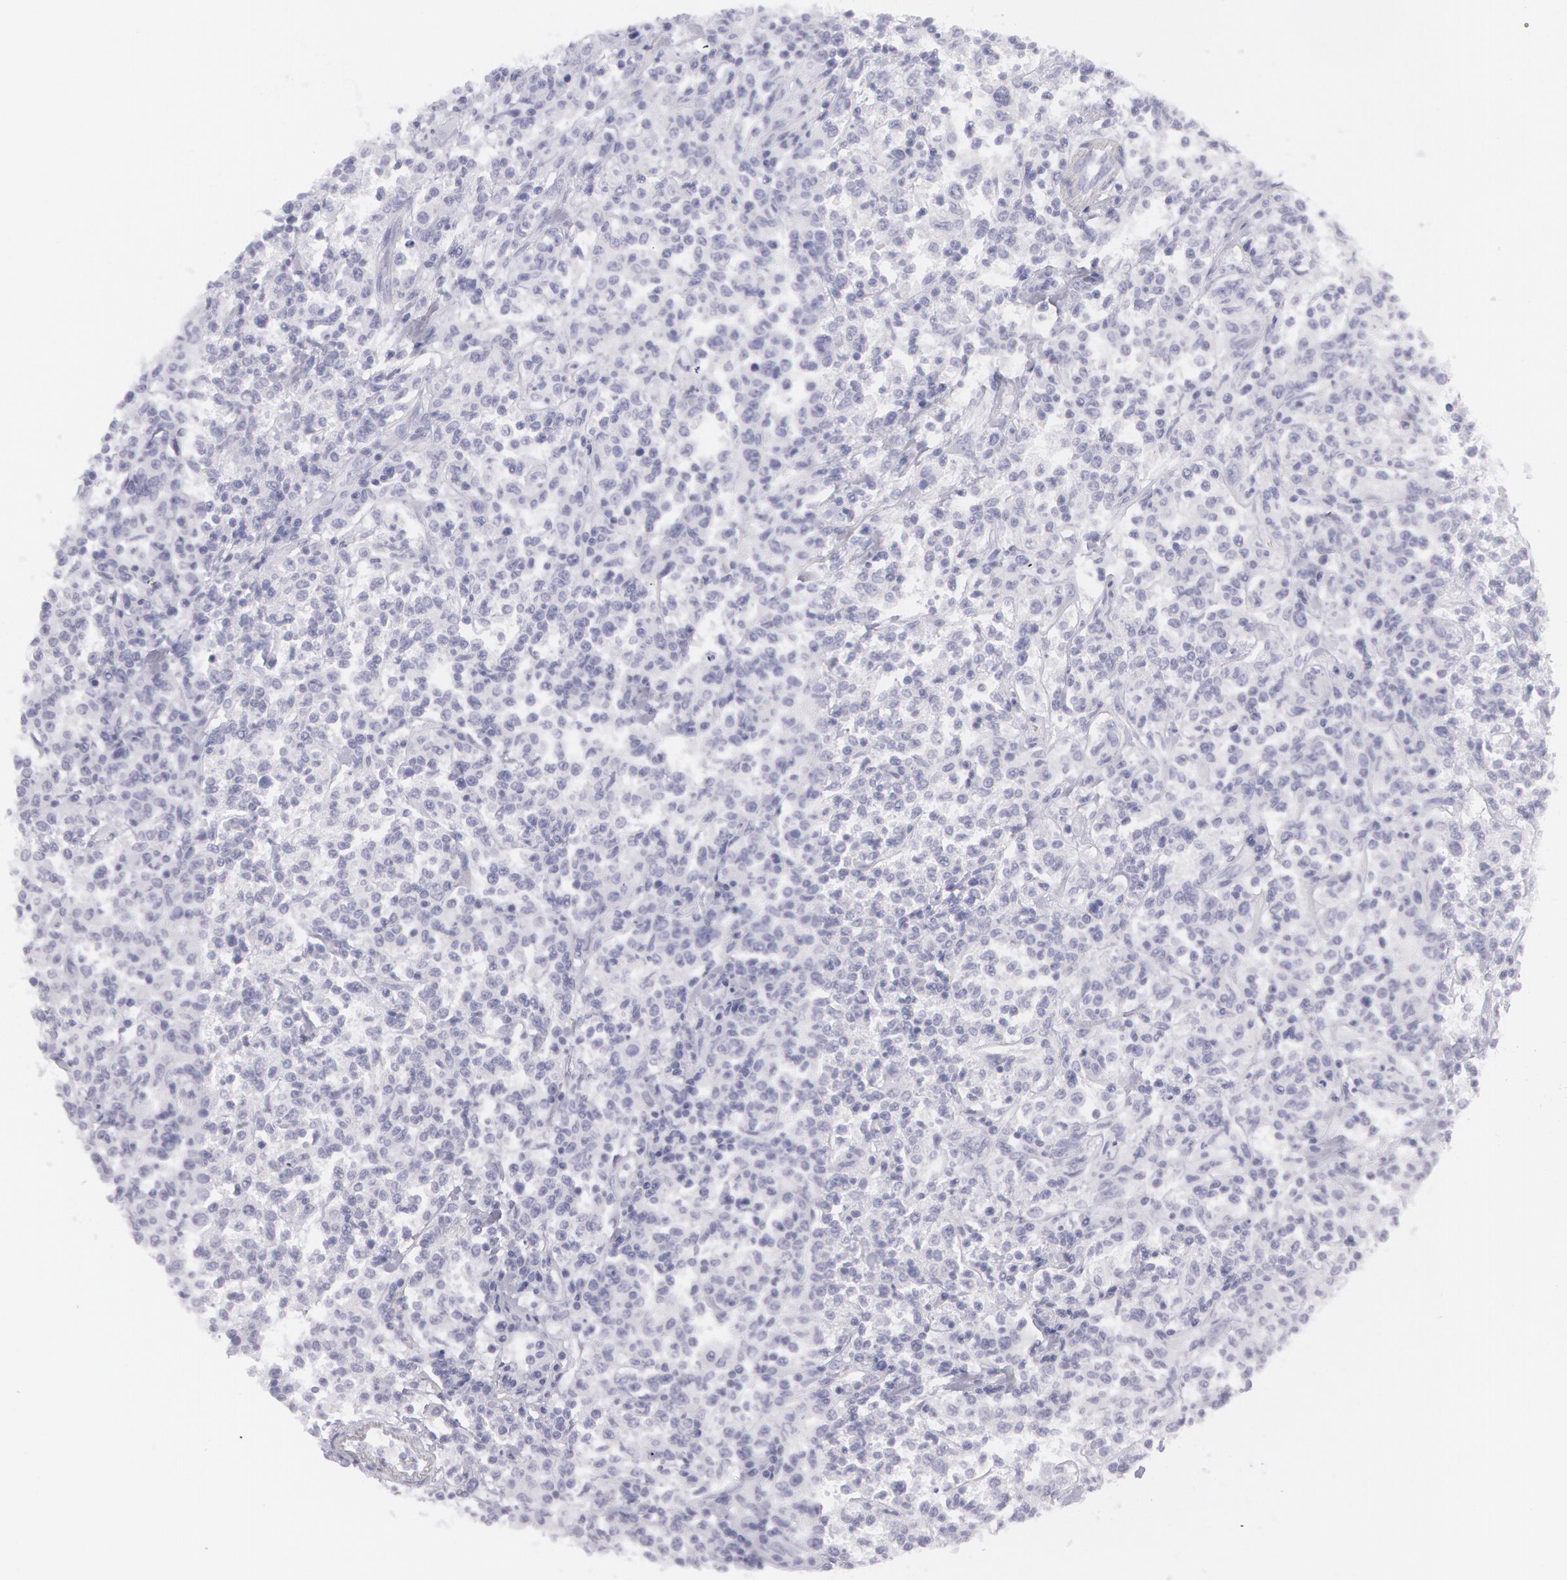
{"staining": {"intensity": "negative", "quantity": "none", "location": "none"}, "tissue": "lymphoma", "cell_type": "Tumor cells", "image_type": "cancer", "snomed": [{"axis": "morphology", "description": "Malignant lymphoma, non-Hodgkin's type, Low grade"}, {"axis": "topography", "description": "Small intestine"}], "caption": "The image displays no staining of tumor cells in malignant lymphoma, non-Hodgkin's type (low-grade).", "gene": "AMACR", "patient": {"sex": "female", "age": 59}}